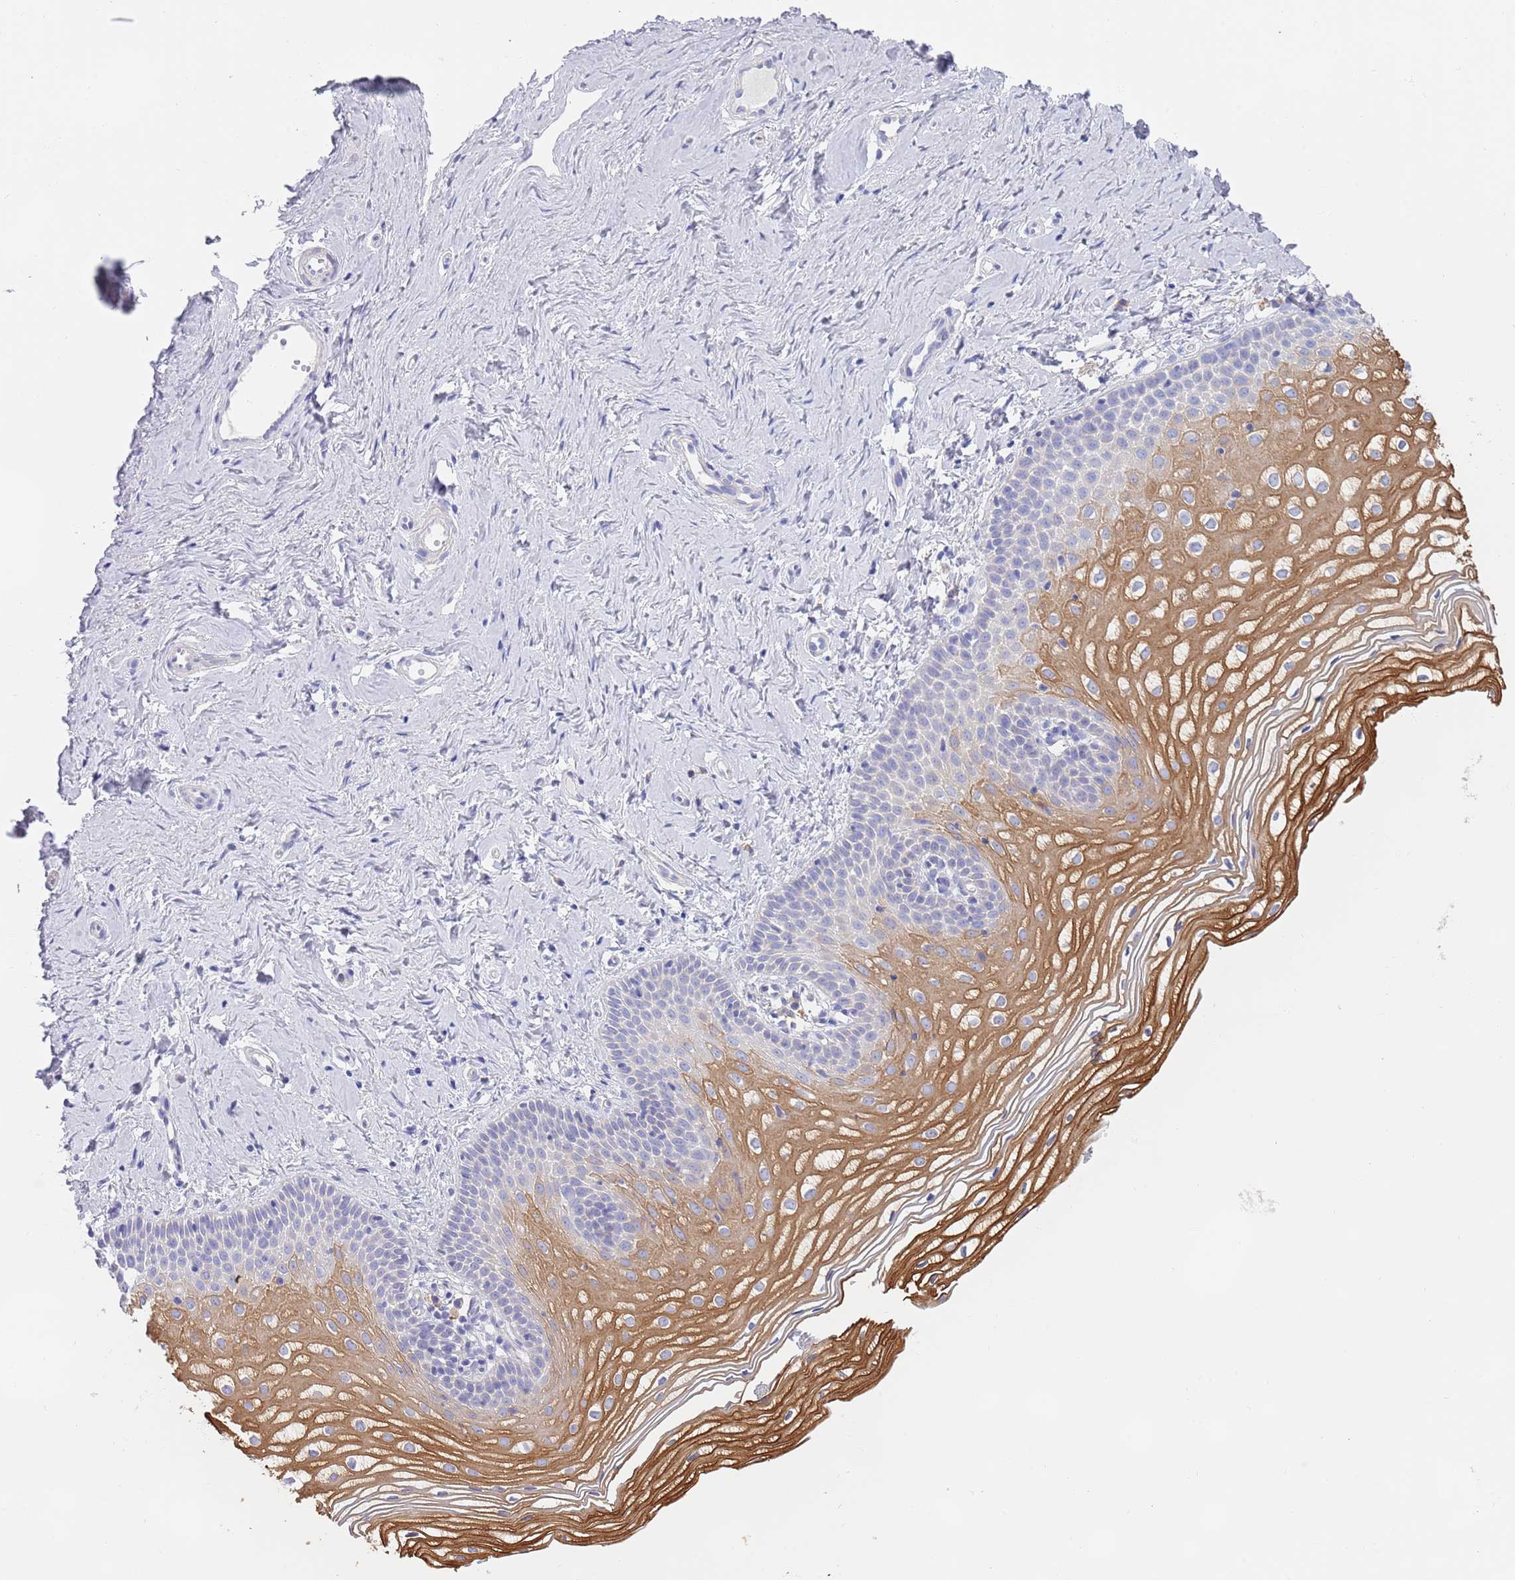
{"staining": {"intensity": "moderate", "quantity": "25%-75%", "location": "cytoplasmic/membranous"}, "tissue": "vagina", "cell_type": "Squamous epithelial cells", "image_type": "normal", "snomed": [{"axis": "morphology", "description": "Normal tissue, NOS"}, {"axis": "topography", "description": "Vagina"}], "caption": "Immunohistochemical staining of normal human vagina exhibits 25%-75% levels of moderate cytoplasmic/membranous protein expression in about 25%-75% of squamous epithelial cells. (Stains: DAB (3,3'-diaminobenzidine) in brown, nuclei in blue, Microscopy: brightfield microscopy at high magnification).", "gene": "CCDC149", "patient": {"sex": "female", "age": 56}}